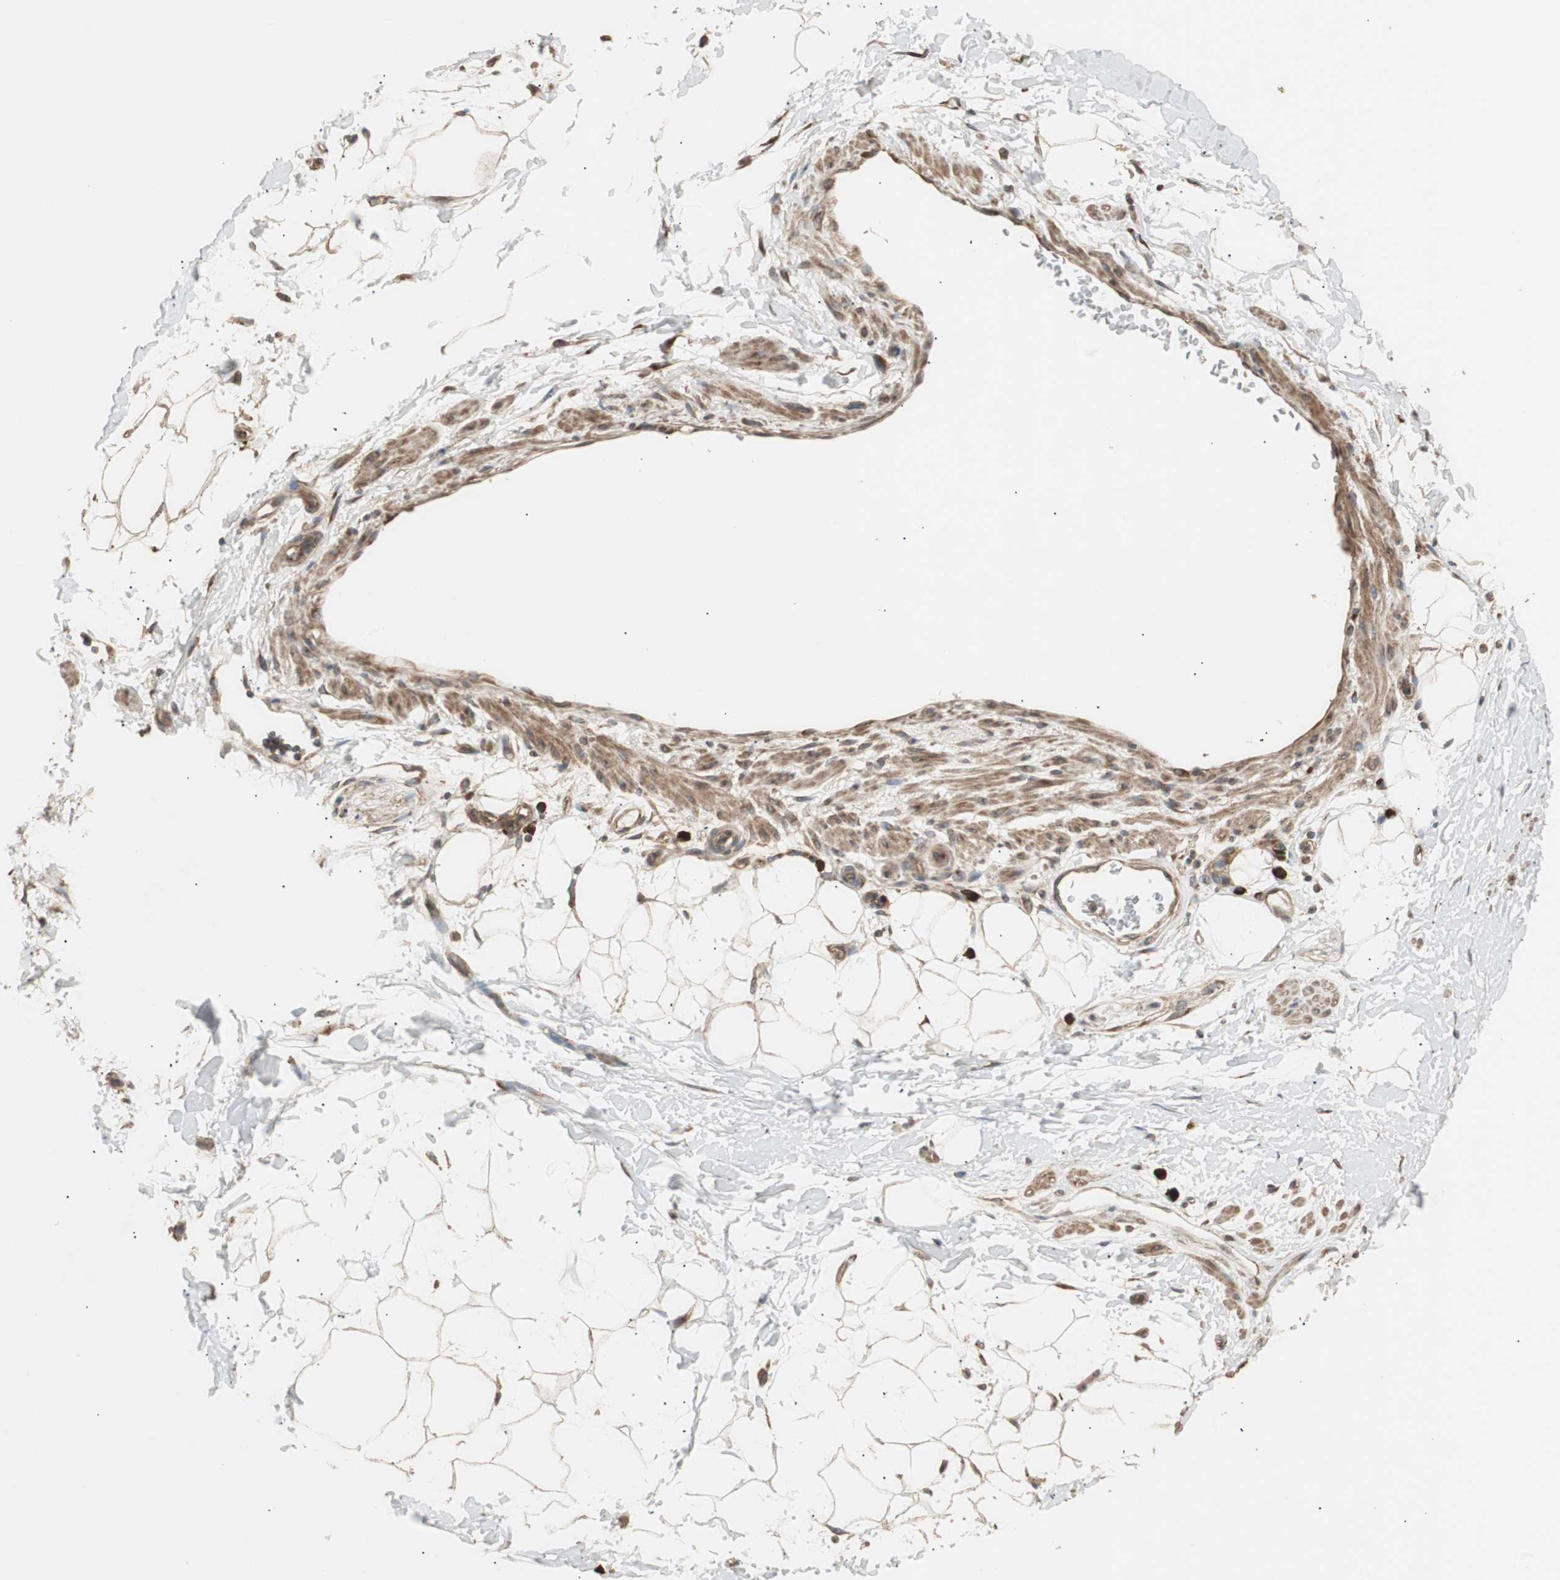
{"staining": {"intensity": "moderate", "quantity": ">75%", "location": "cytoplasmic/membranous"}, "tissue": "adipose tissue", "cell_type": "Adipocytes", "image_type": "normal", "snomed": [{"axis": "morphology", "description": "Normal tissue, NOS"}, {"axis": "topography", "description": "Soft tissue"}], "caption": "Protein staining reveals moderate cytoplasmic/membranous positivity in about >75% of adipocytes in unremarkable adipose tissue. (DAB (3,3'-diaminobenzidine) IHC with brightfield microscopy, high magnification).", "gene": "LZTS1", "patient": {"sex": "male", "age": 72}}